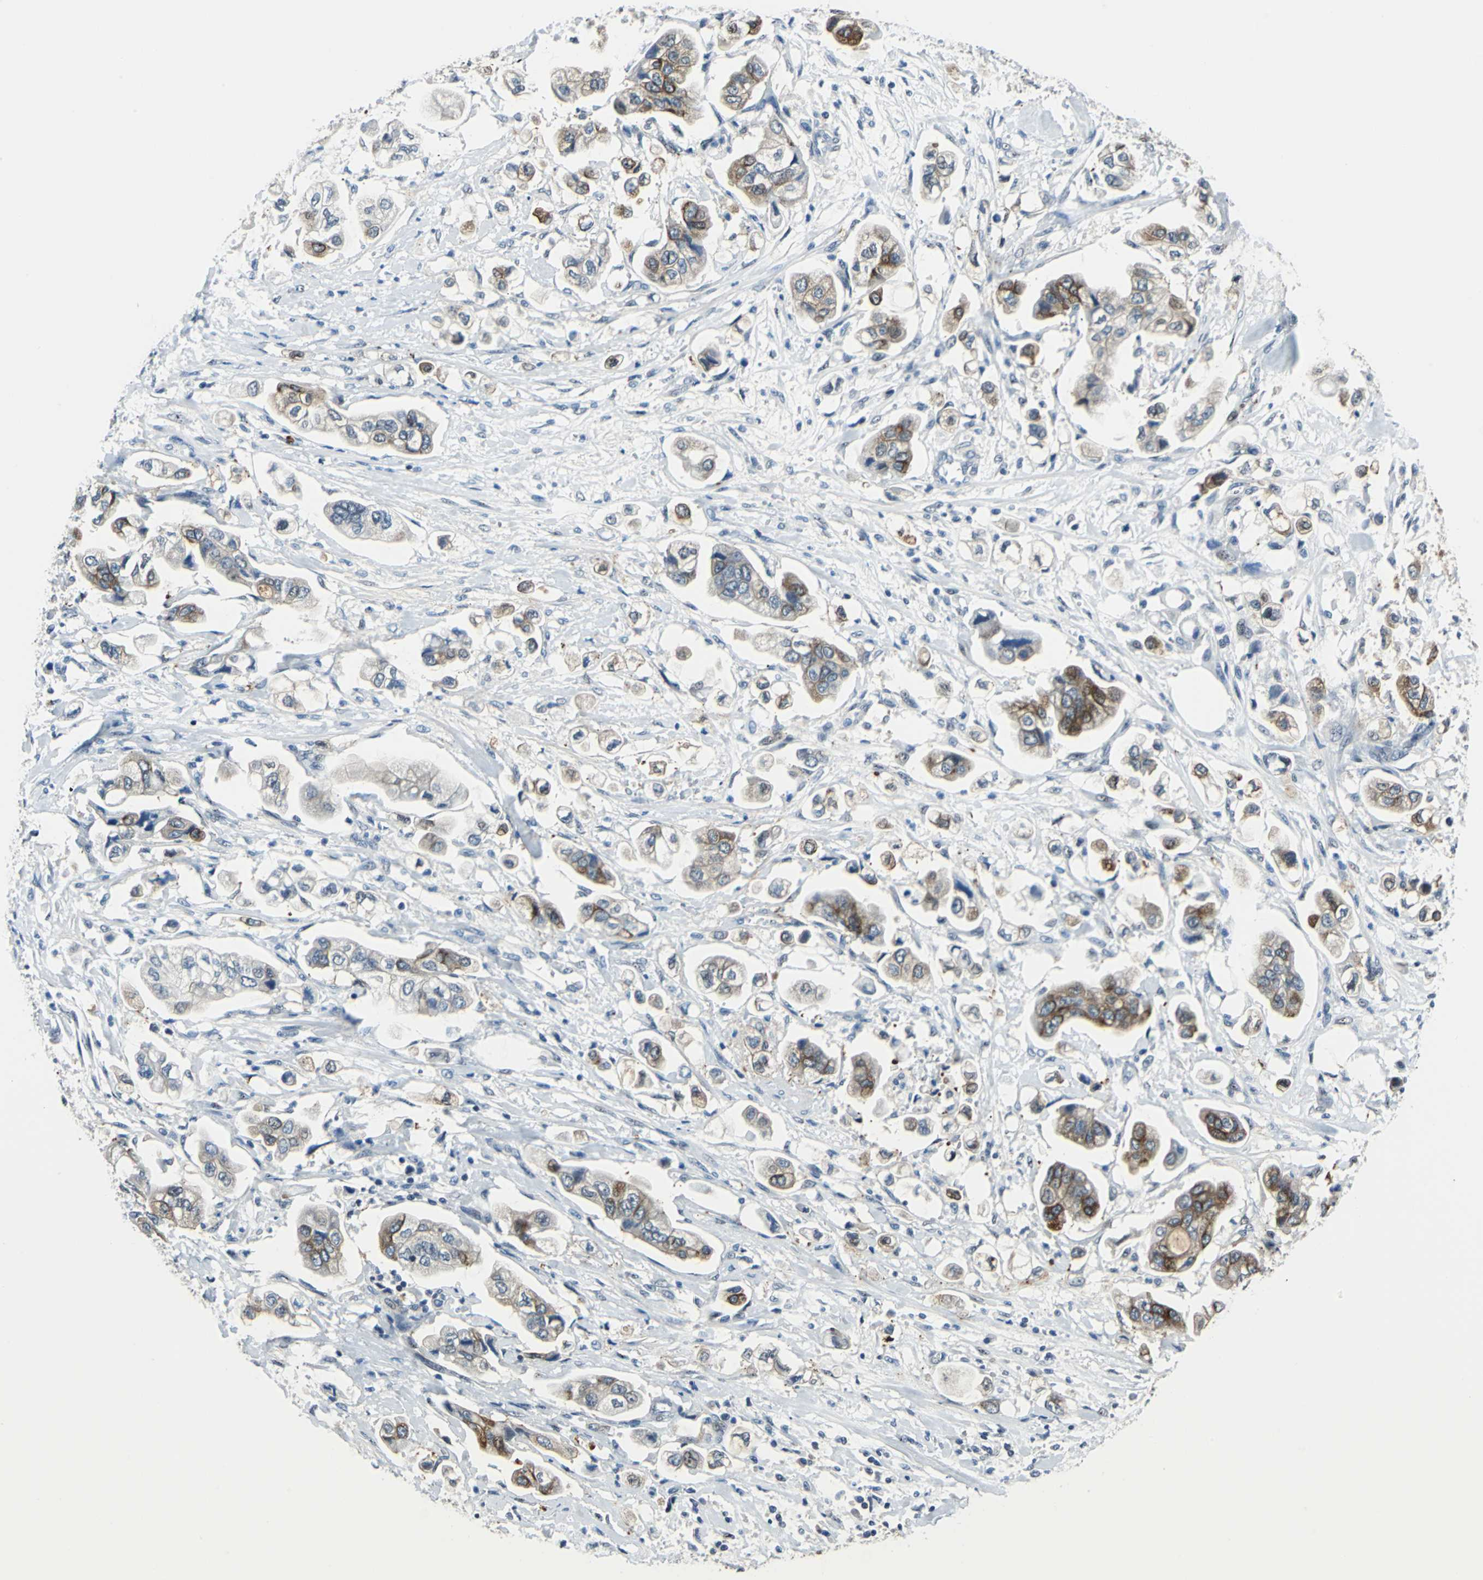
{"staining": {"intensity": "strong", "quantity": ">75%", "location": "cytoplasmic/membranous"}, "tissue": "stomach cancer", "cell_type": "Tumor cells", "image_type": "cancer", "snomed": [{"axis": "morphology", "description": "Adenocarcinoma, NOS"}, {"axis": "topography", "description": "Stomach"}], "caption": "The histopathology image exhibits a brown stain indicating the presence of a protein in the cytoplasmic/membranous of tumor cells in stomach cancer.", "gene": "HCFC2", "patient": {"sex": "male", "age": 62}}